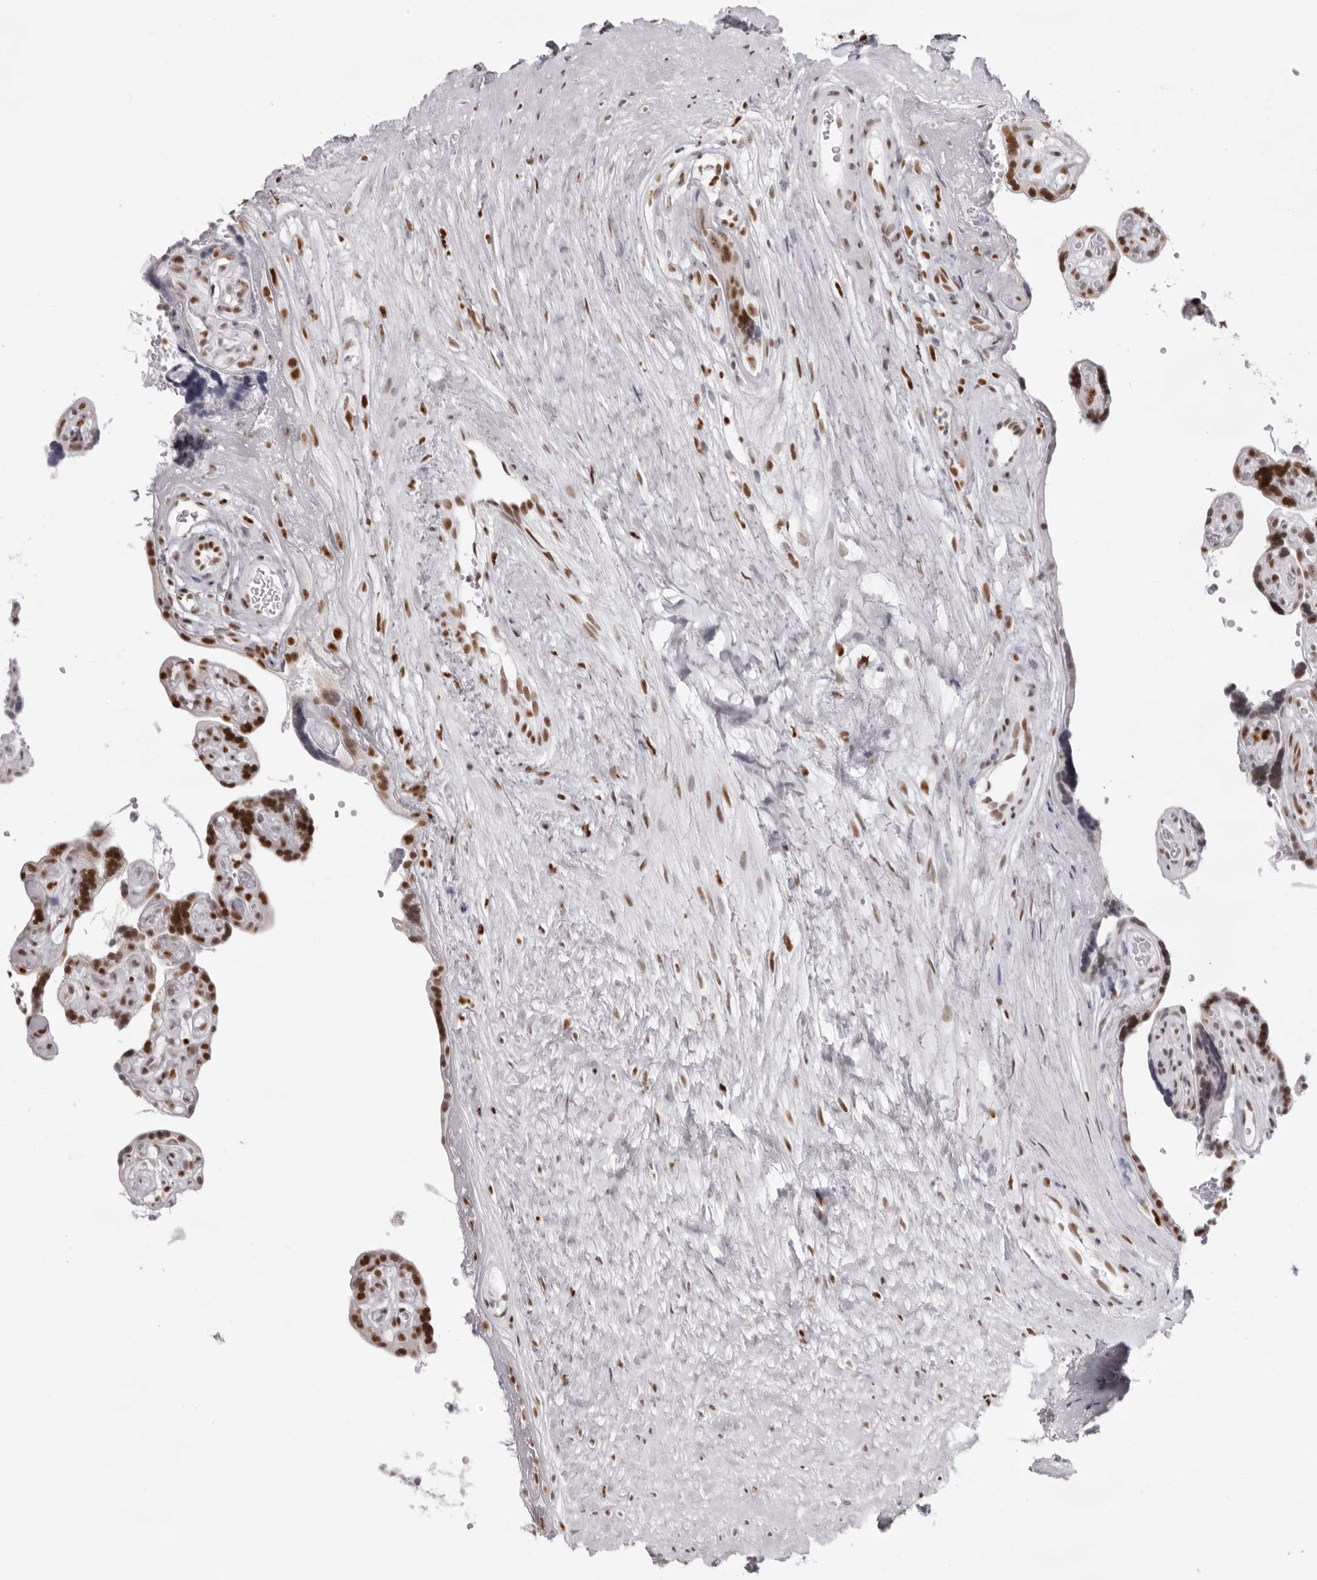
{"staining": {"intensity": "strong", "quantity": ">75%", "location": "nuclear"}, "tissue": "placenta", "cell_type": "Decidual cells", "image_type": "normal", "snomed": [{"axis": "morphology", "description": "Normal tissue, NOS"}, {"axis": "topography", "description": "Placenta"}], "caption": "About >75% of decidual cells in benign human placenta display strong nuclear protein positivity as visualized by brown immunohistochemical staining.", "gene": "IRF2BP2", "patient": {"sex": "female", "age": 30}}